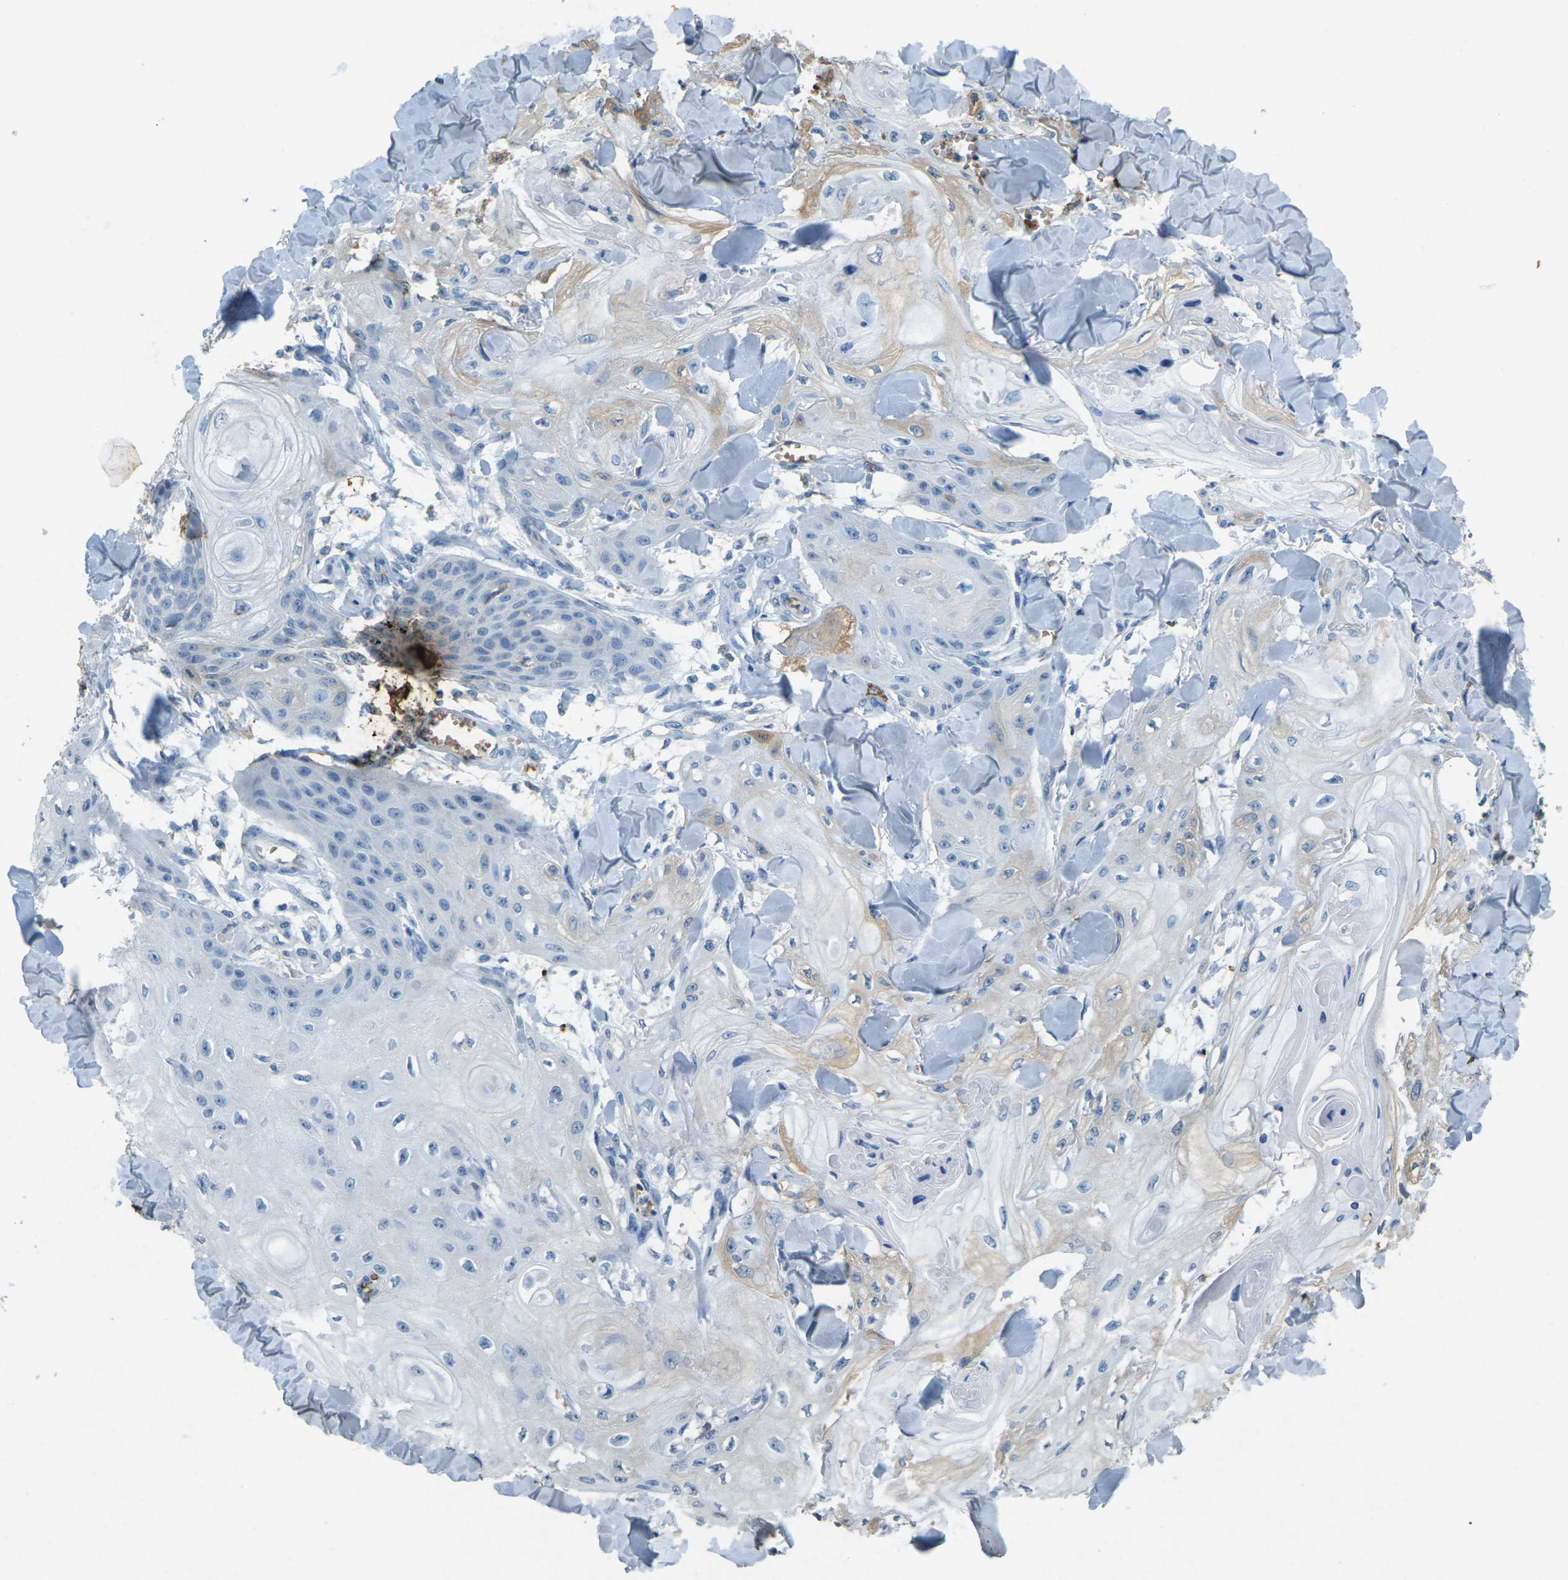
{"staining": {"intensity": "negative", "quantity": "none", "location": "none"}, "tissue": "skin cancer", "cell_type": "Tumor cells", "image_type": "cancer", "snomed": [{"axis": "morphology", "description": "Squamous cell carcinoma, NOS"}, {"axis": "topography", "description": "Skin"}], "caption": "IHC of skin cancer demonstrates no staining in tumor cells.", "gene": "HBB", "patient": {"sex": "male", "age": 74}}